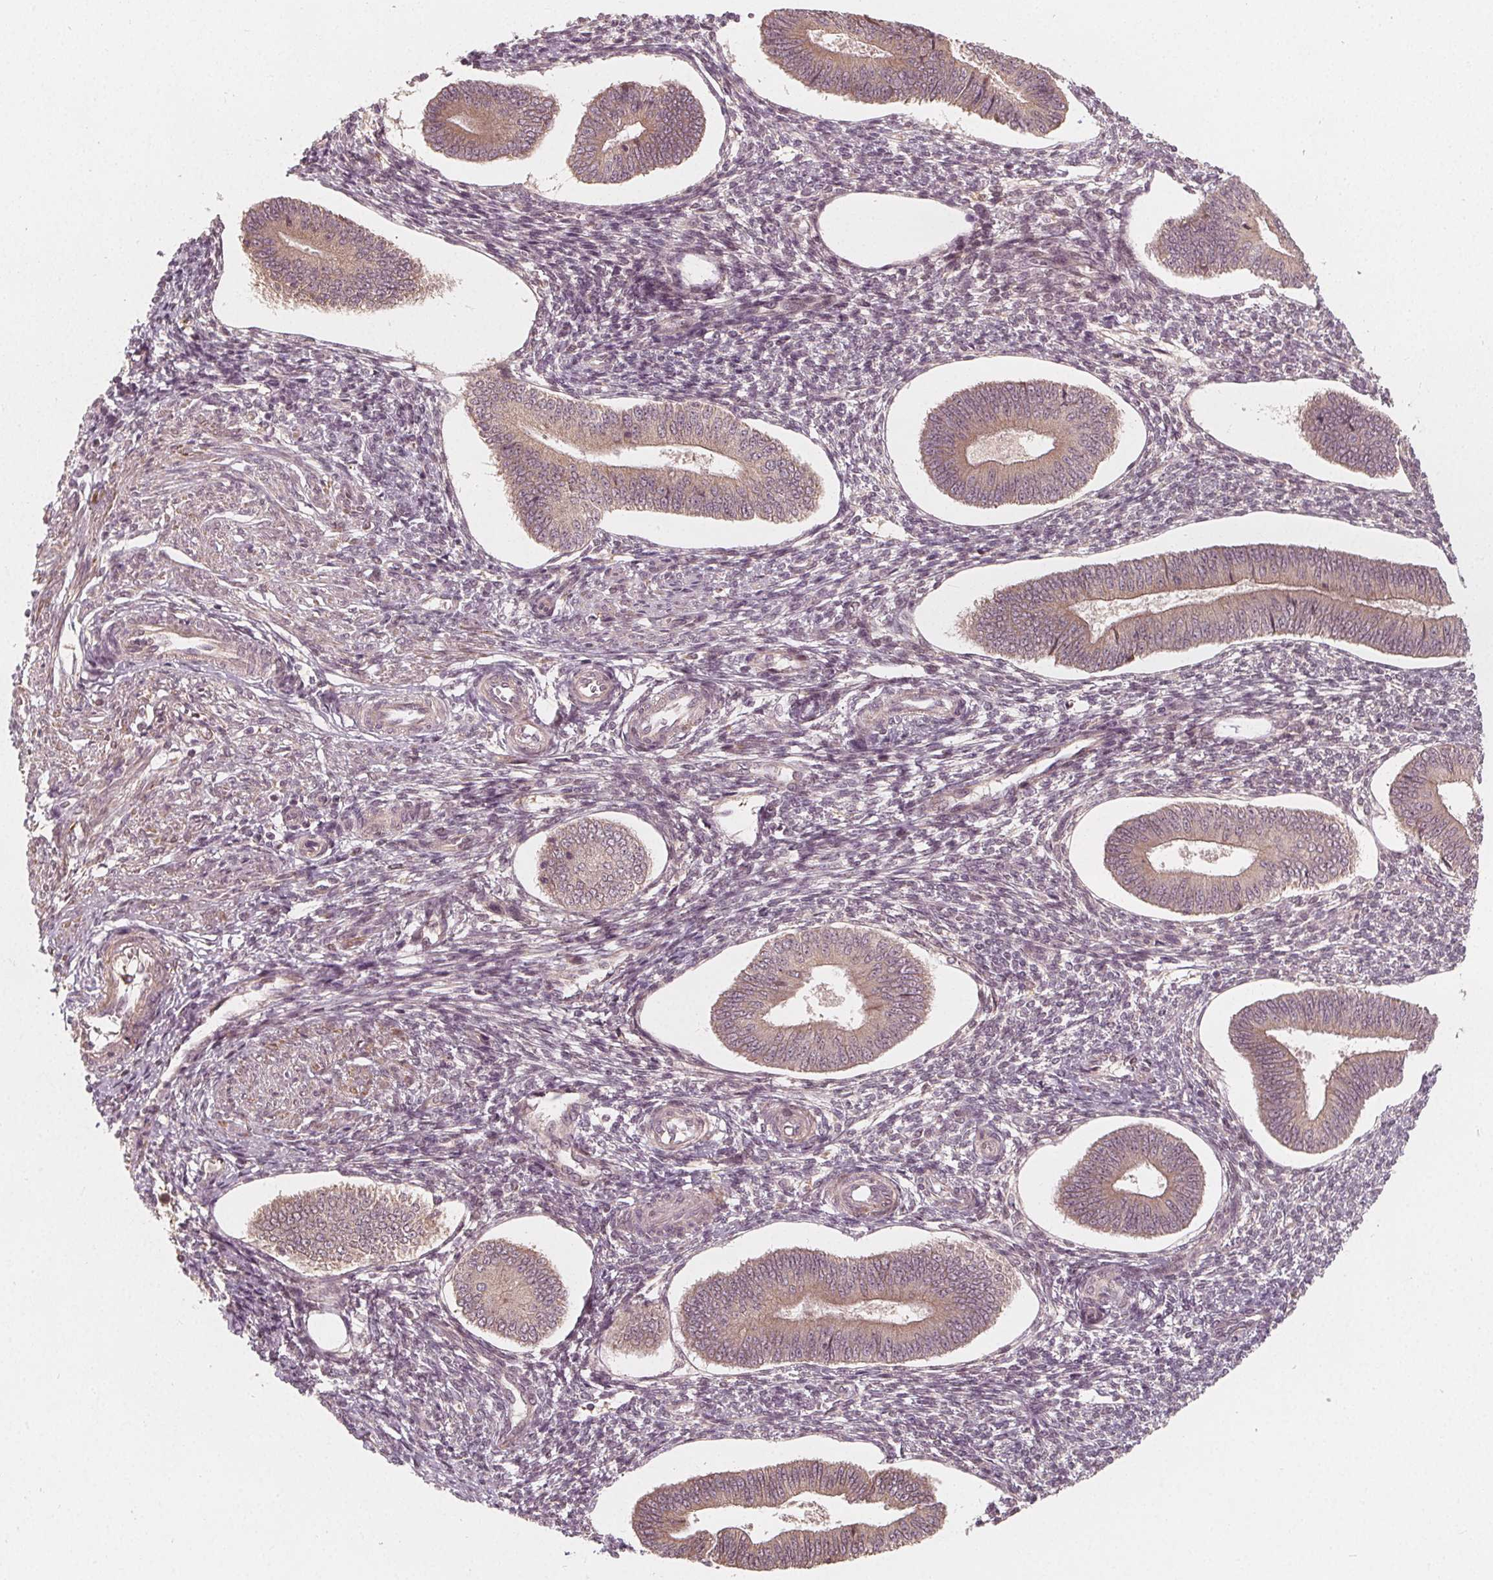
{"staining": {"intensity": "negative", "quantity": "none", "location": "none"}, "tissue": "endometrium", "cell_type": "Cells in endometrial stroma", "image_type": "normal", "snomed": [{"axis": "morphology", "description": "Normal tissue, NOS"}, {"axis": "topography", "description": "Endometrium"}], "caption": "IHC micrograph of normal endometrium: endometrium stained with DAB shows no significant protein expression in cells in endometrial stroma.", "gene": "SNX12", "patient": {"sex": "female", "age": 42}}